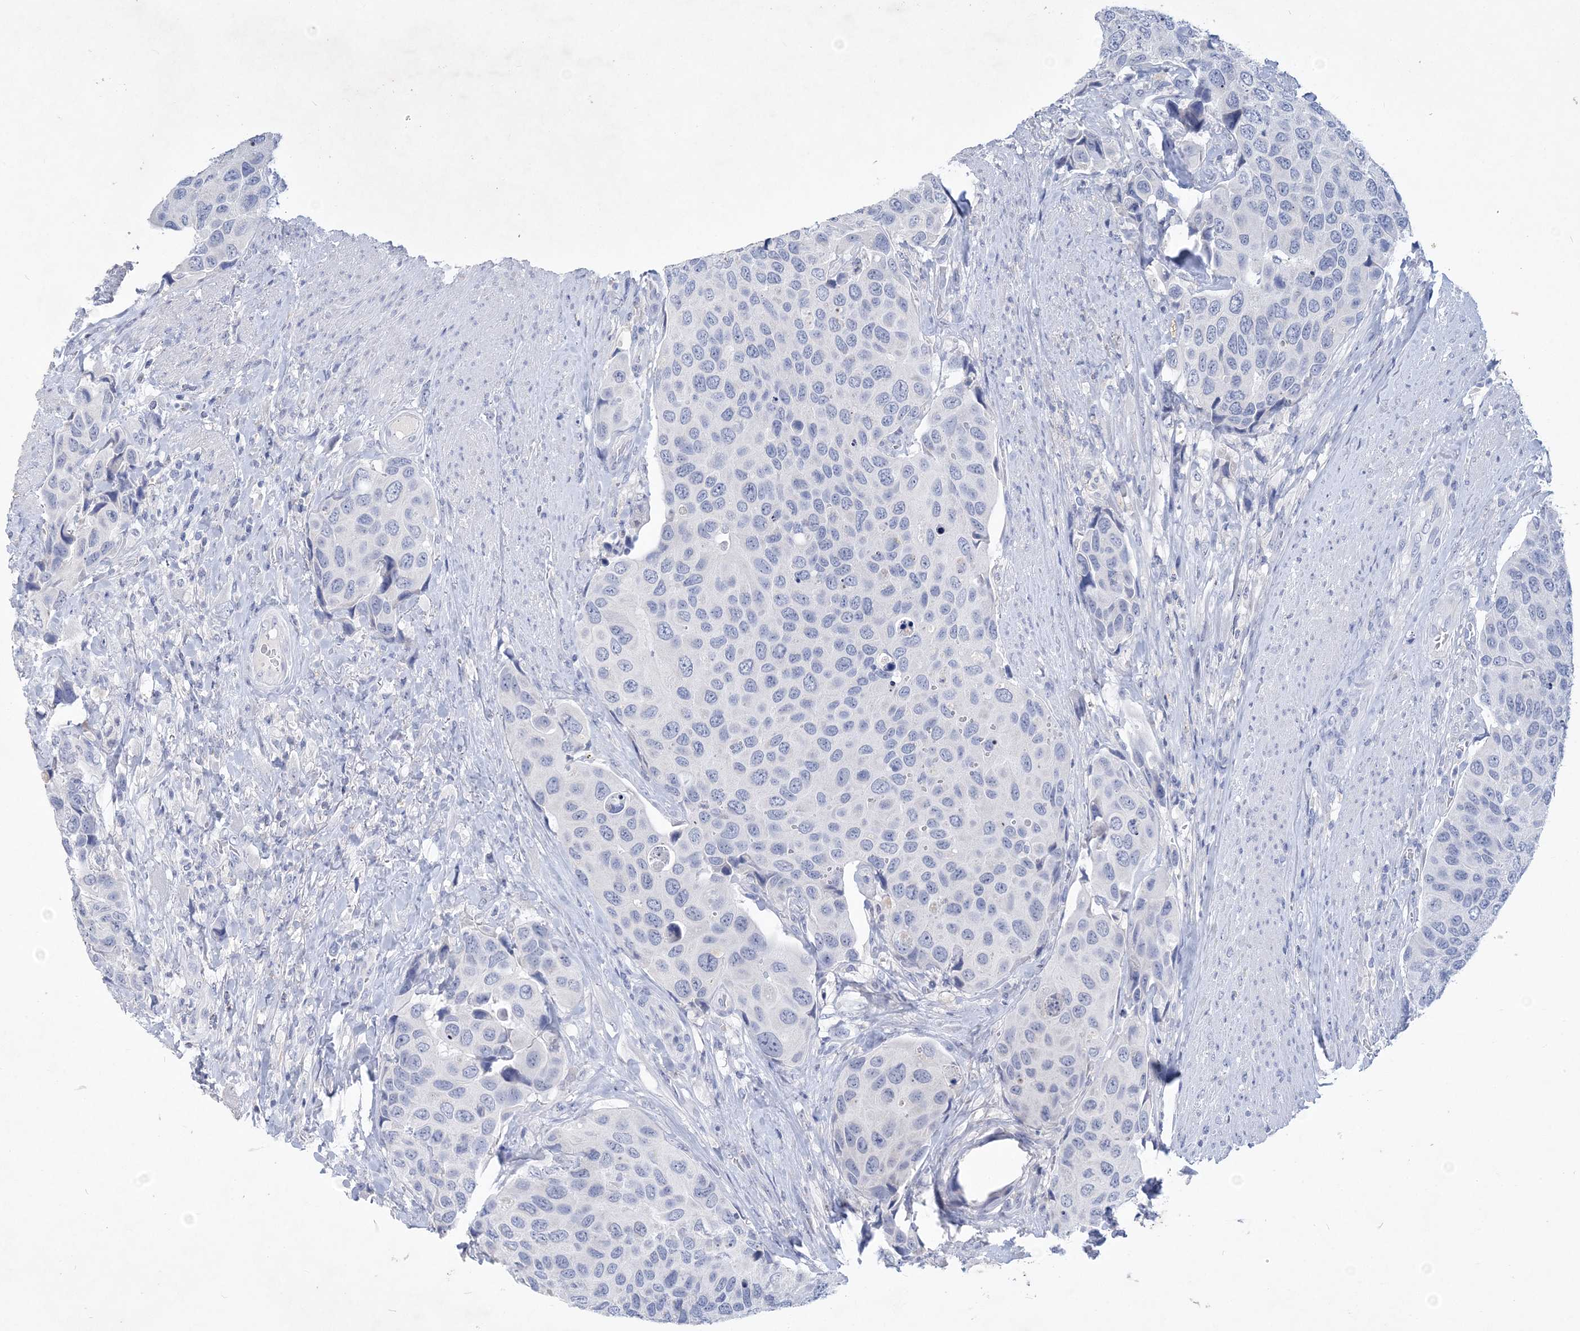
{"staining": {"intensity": "negative", "quantity": "none", "location": "none"}, "tissue": "urothelial cancer", "cell_type": "Tumor cells", "image_type": "cancer", "snomed": [{"axis": "morphology", "description": "Urothelial carcinoma, High grade"}, {"axis": "topography", "description": "Urinary bladder"}], "caption": "This image is of urothelial carcinoma (high-grade) stained with immunohistochemistry to label a protein in brown with the nuclei are counter-stained blue. There is no expression in tumor cells.", "gene": "COPS8", "patient": {"sex": "male", "age": 74}}